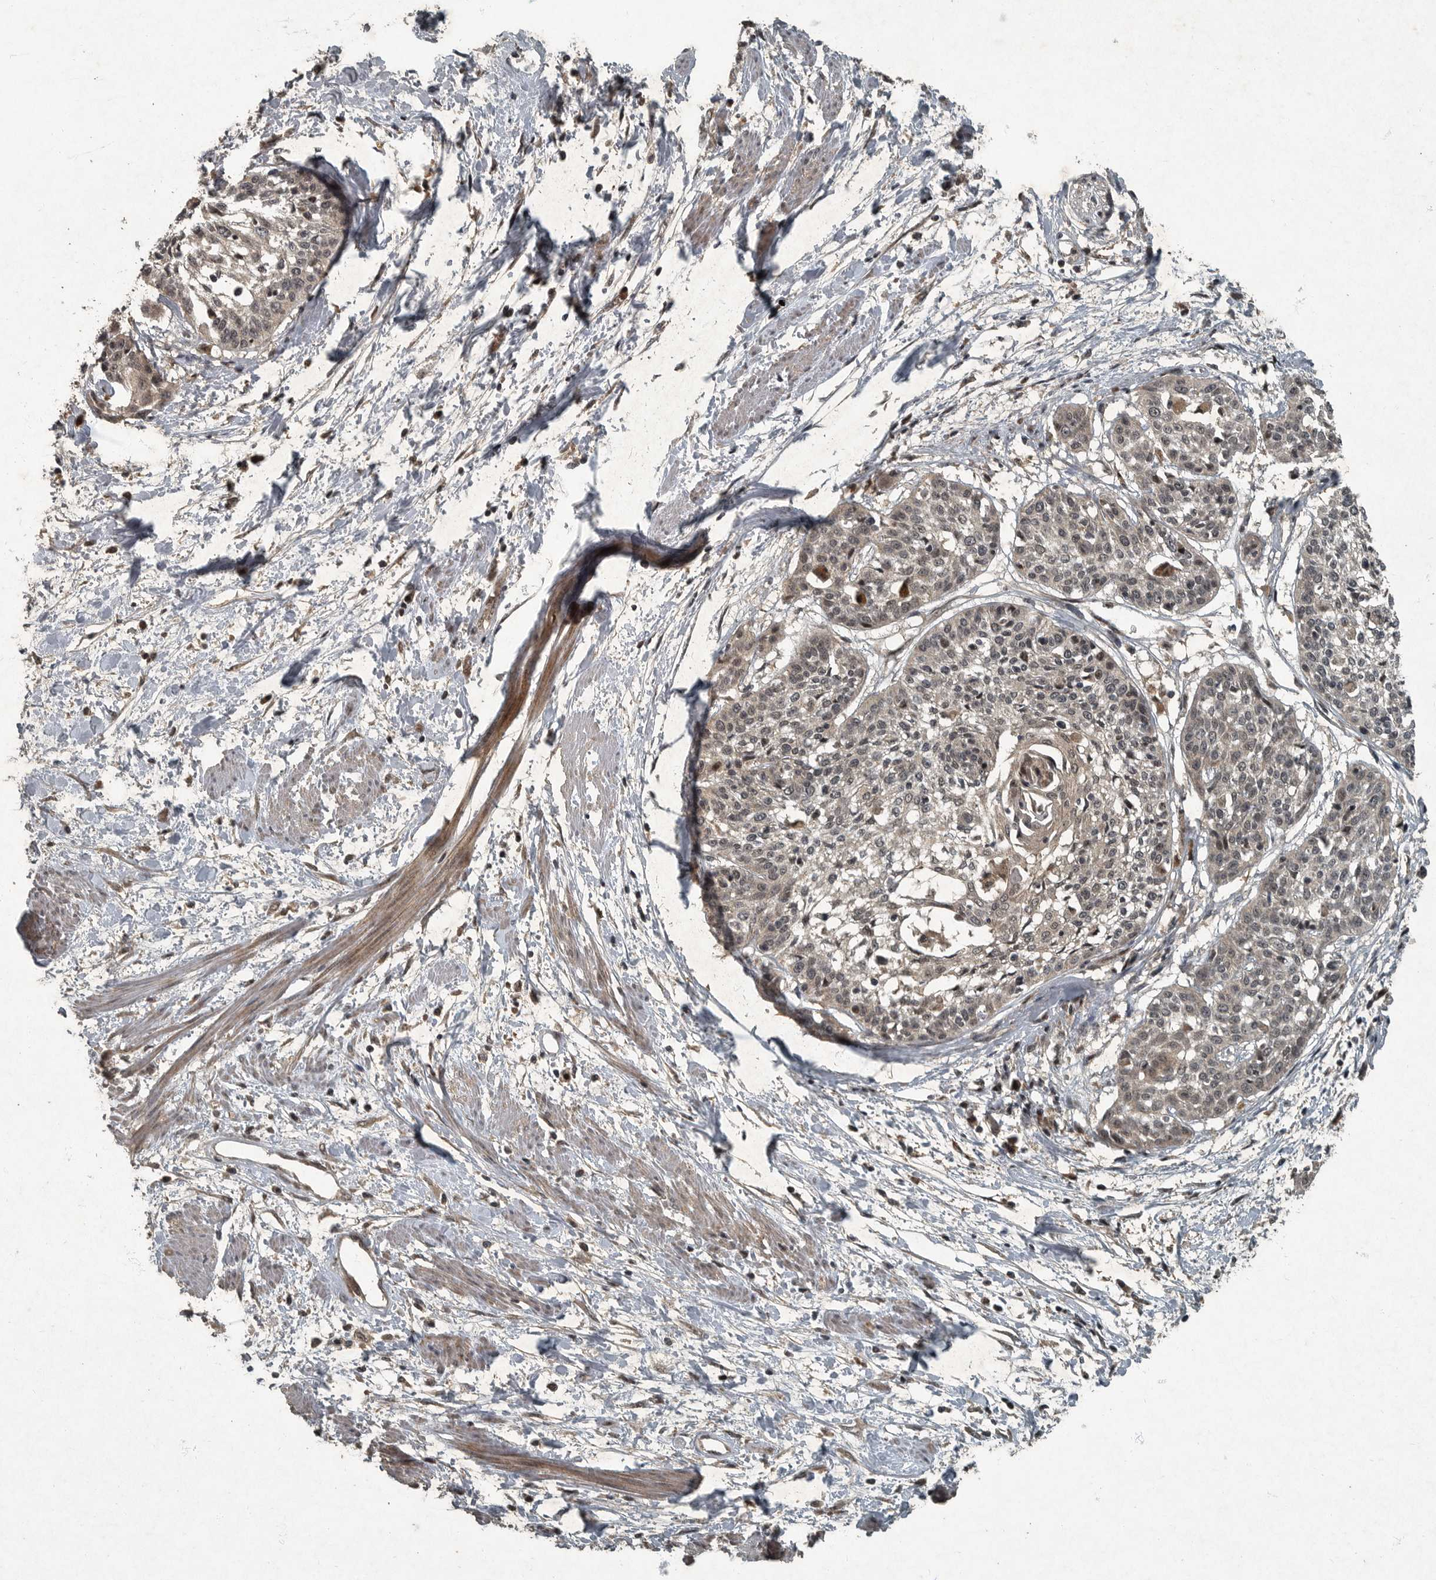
{"staining": {"intensity": "weak", "quantity": ">75%", "location": "cytoplasmic/membranous,nuclear"}, "tissue": "cervical cancer", "cell_type": "Tumor cells", "image_type": "cancer", "snomed": [{"axis": "morphology", "description": "Squamous cell carcinoma, NOS"}, {"axis": "topography", "description": "Cervix"}], "caption": "The histopathology image shows immunohistochemical staining of cervical cancer (squamous cell carcinoma). There is weak cytoplasmic/membranous and nuclear positivity is appreciated in approximately >75% of tumor cells. (DAB (3,3'-diaminobenzidine) IHC, brown staining for protein, blue staining for nuclei).", "gene": "FOXO1", "patient": {"sex": "female", "age": 57}}